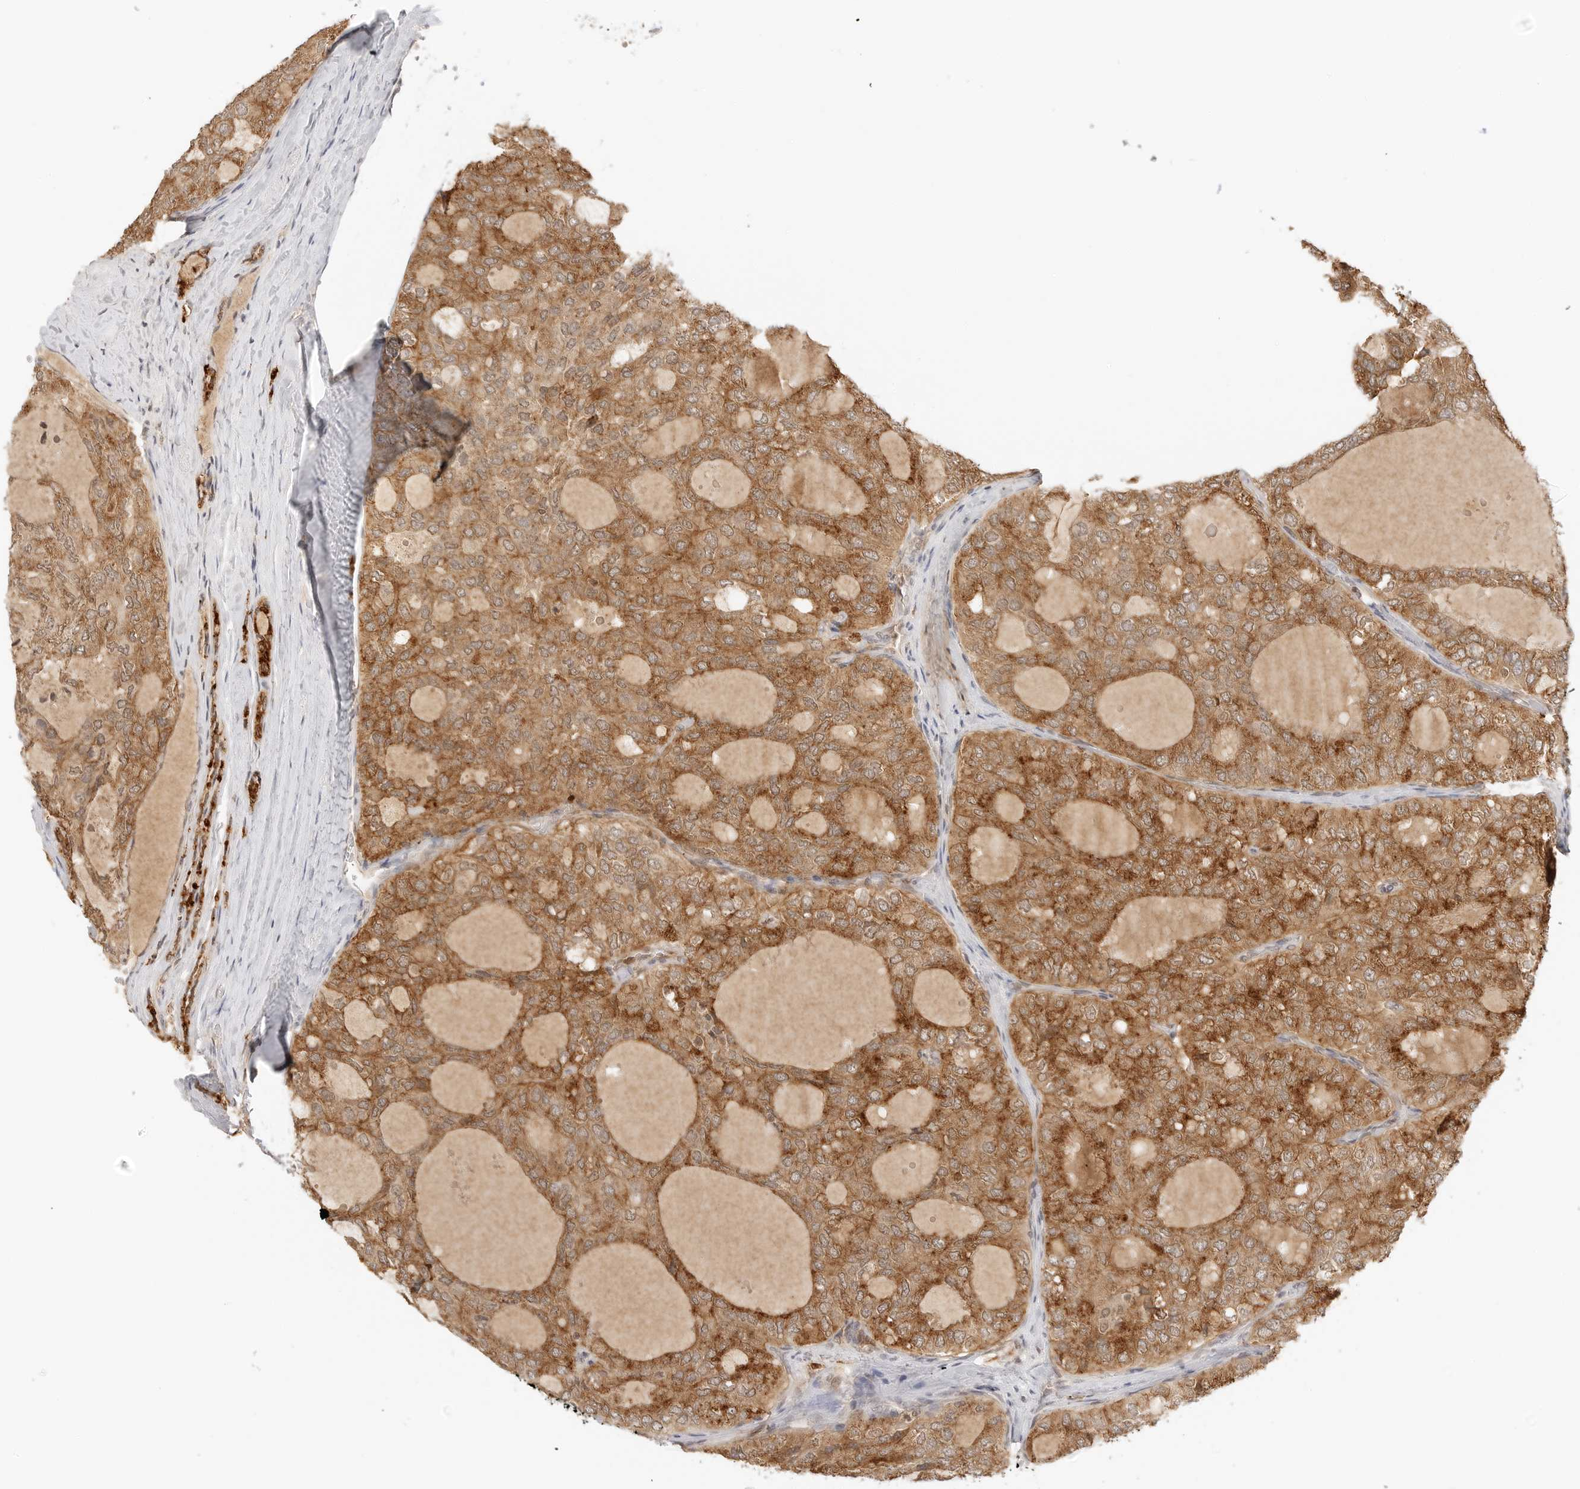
{"staining": {"intensity": "moderate", "quantity": ">75%", "location": "cytoplasmic/membranous"}, "tissue": "thyroid cancer", "cell_type": "Tumor cells", "image_type": "cancer", "snomed": [{"axis": "morphology", "description": "Follicular adenoma carcinoma, NOS"}, {"axis": "topography", "description": "Thyroid gland"}], "caption": "Thyroid cancer (follicular adenoma carcinoma) was stained to show a protein in brown. There is medium levels of moderate cytoplasmic/membranous expression in approximately >75% of tumor cells.", "gene": "EPHA1", "patient": {"sex": "male", "age": 75}}